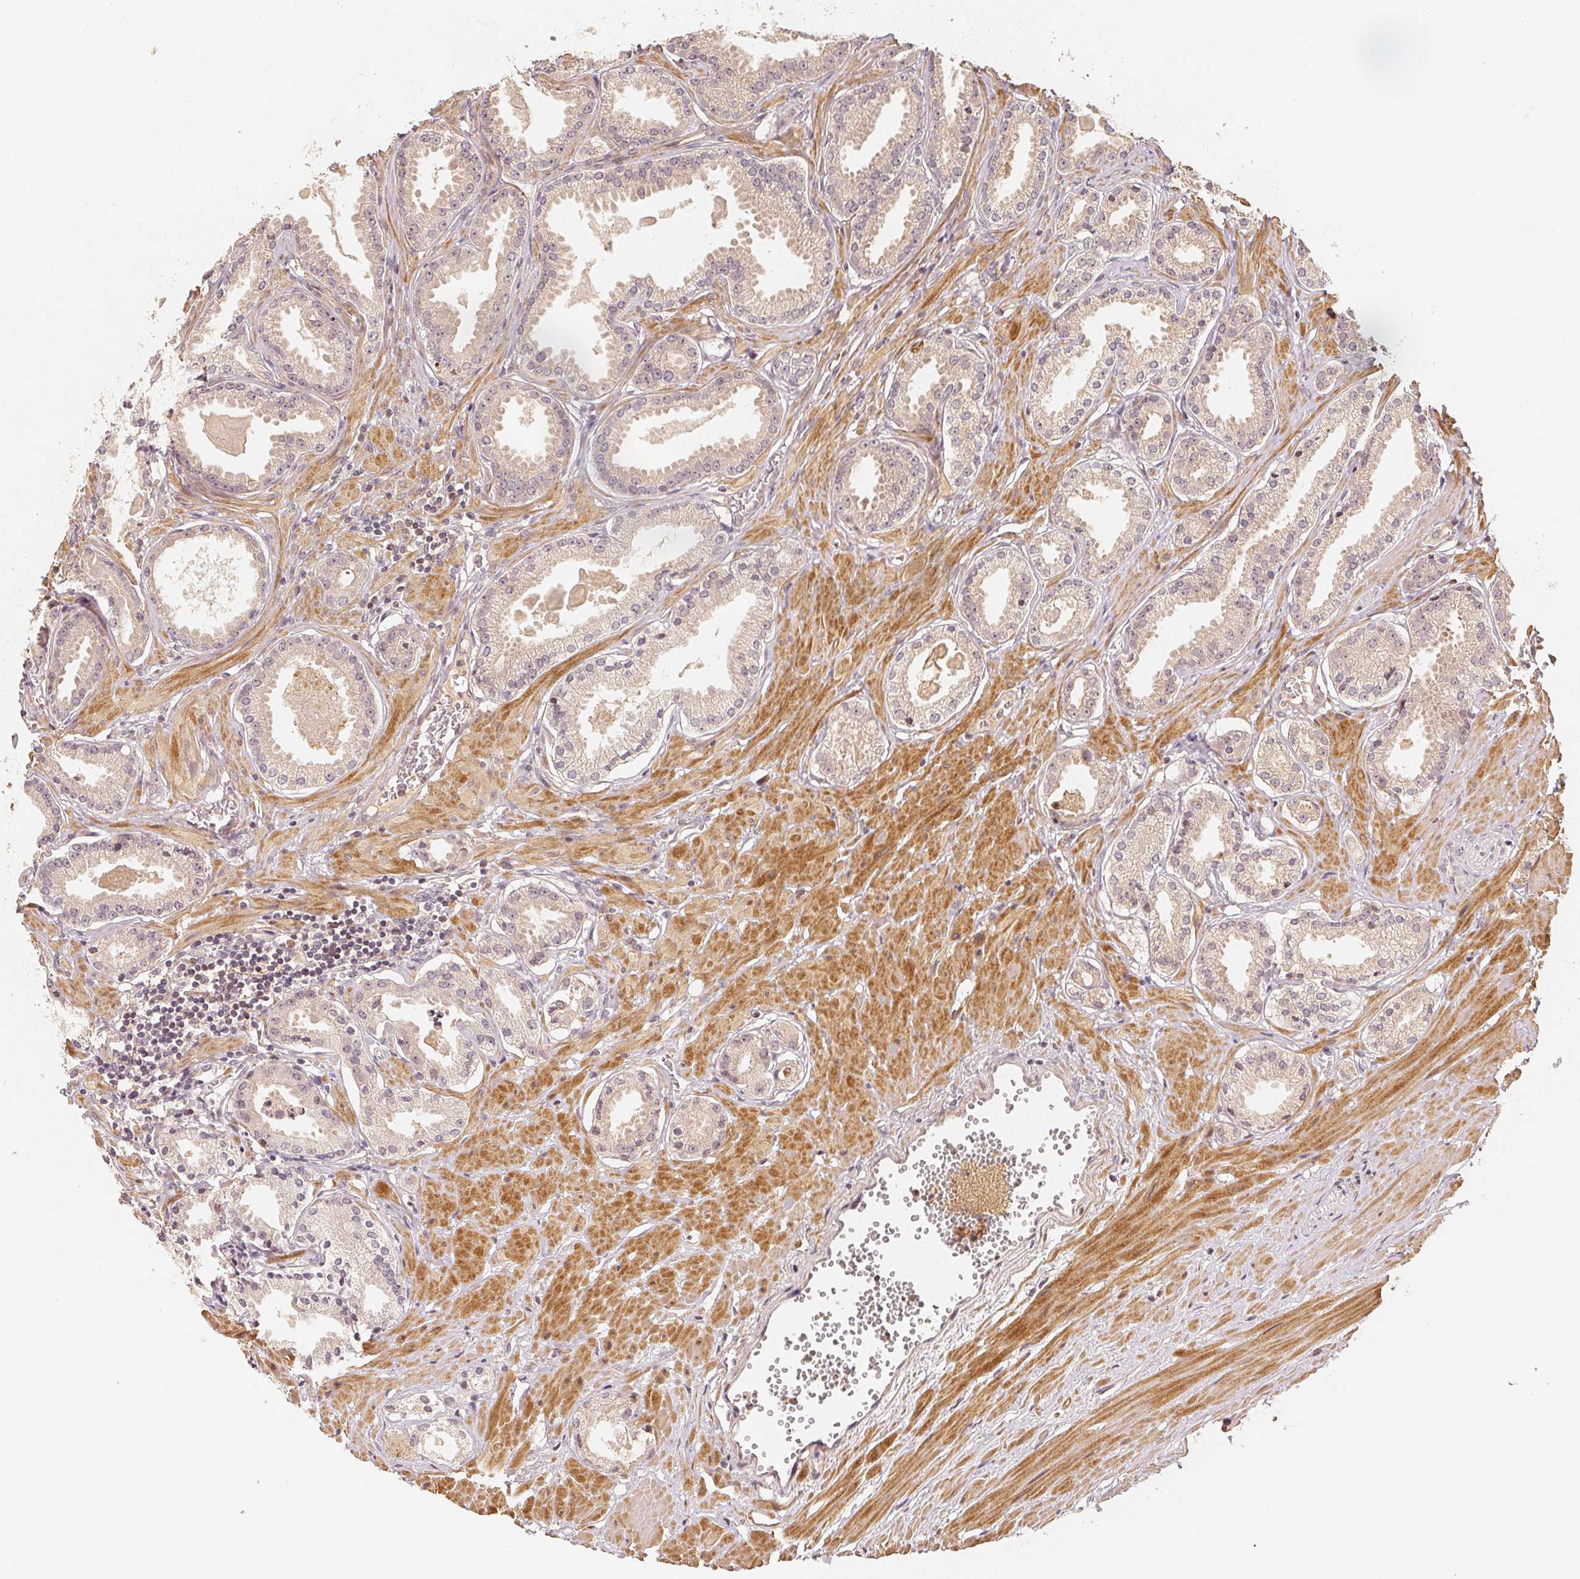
{"staining": {"intensity": "negative", "quantity": "none", "location": "none"}, "tissue": "prostate cancer", "cell_type": "Tumor cells", "image_type": "cancer", "snomed": [{"axis": "morphology", "description": "Adenocarcinoma, NOS"}, {"axis": "morphology", "description": "Adenocarcinoma, Low grade"}, {"axis": "topography", "description": "Prostate"}], "caption": "Tumor cells show no significant protein positivity in prostate cancer (adenocarcinoma). (Stains: DAB IHC with hematoxylin counter stain, Microscopy: brightfield microscopy at high magnification).", "gene": "SERPINE1", "patient": {"sex": "male", "age": 64}}